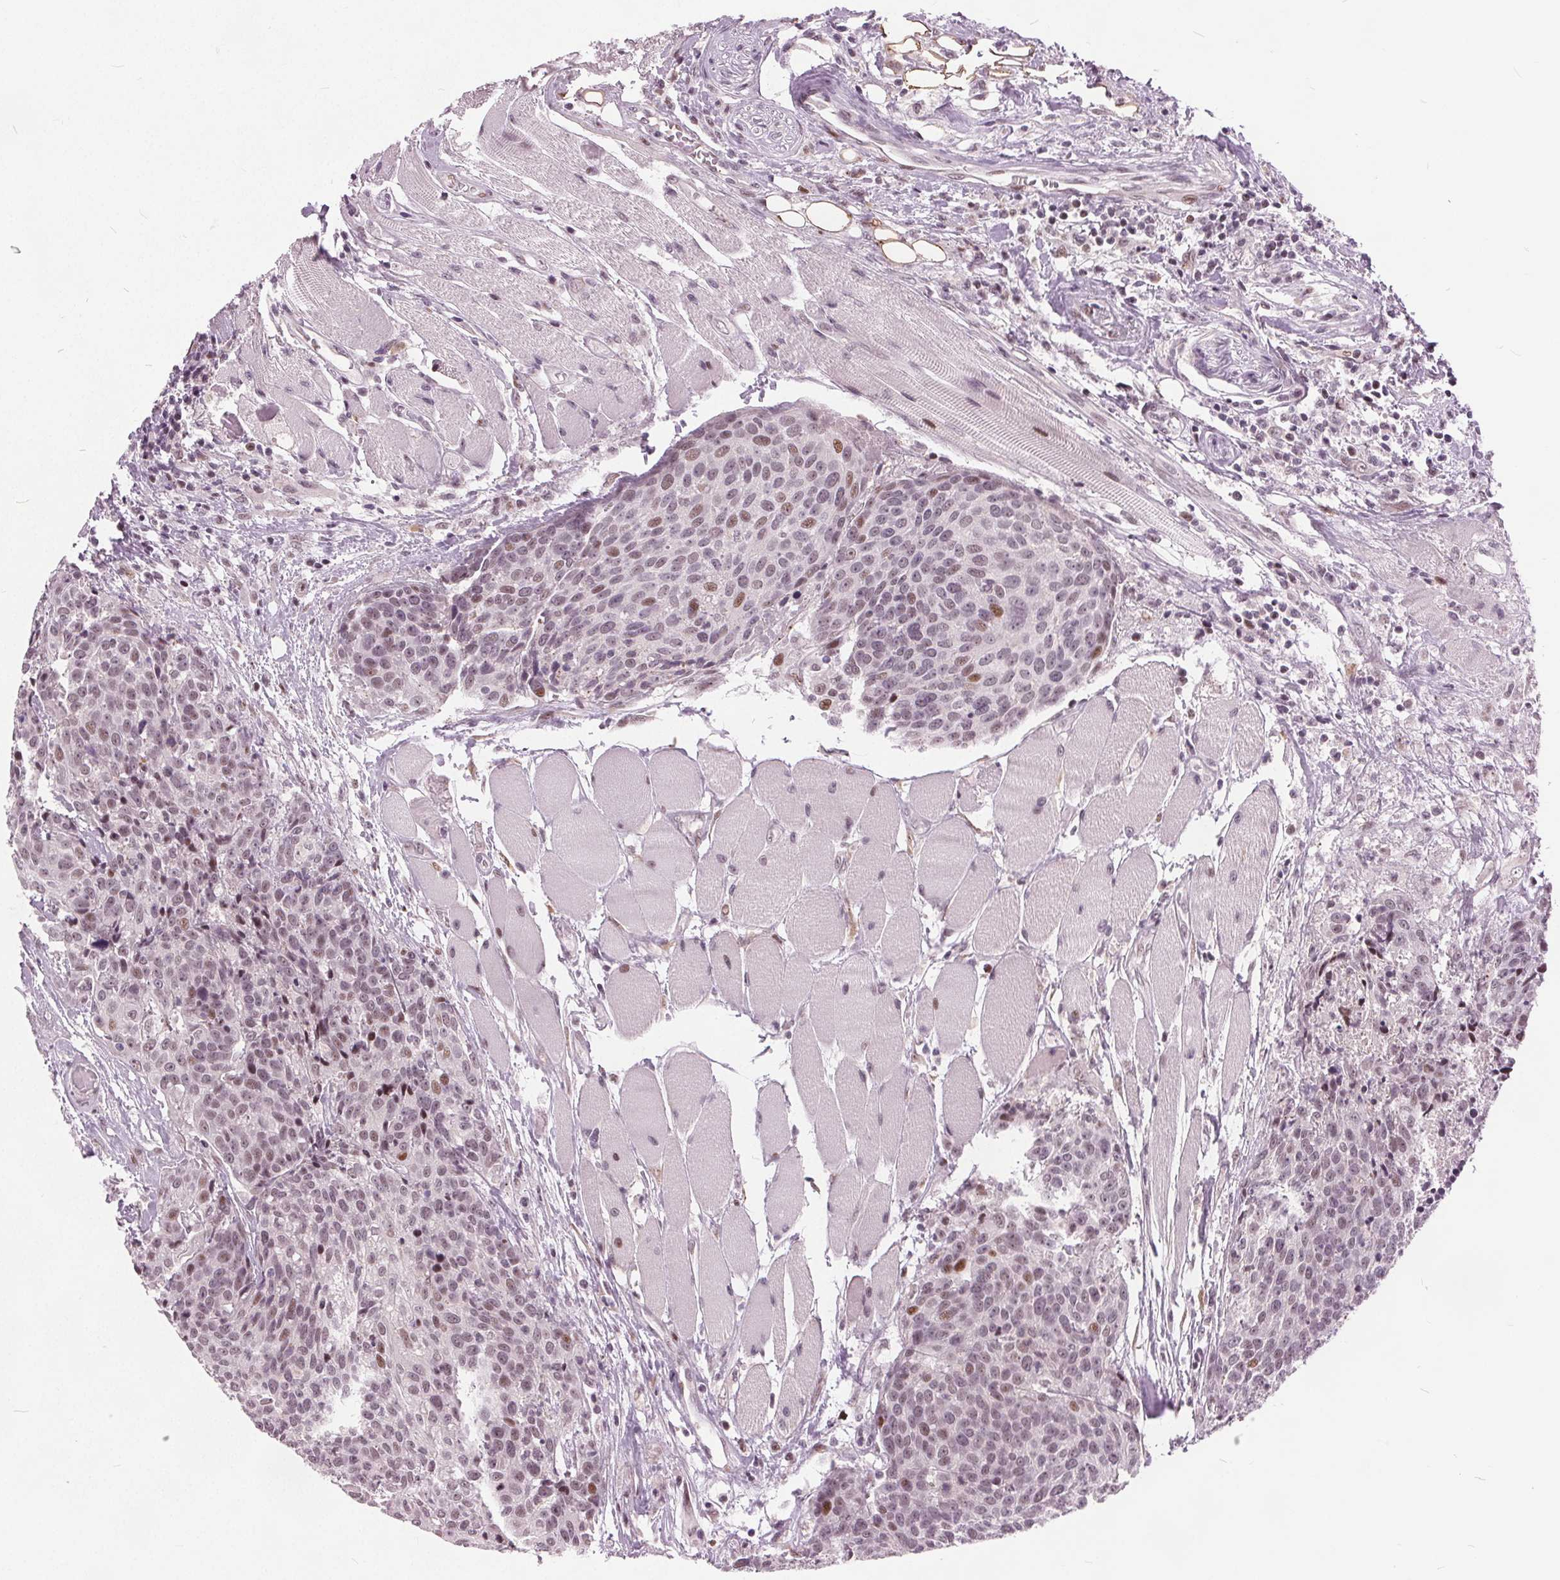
{"staining": {"intensity": "weak", "quantity": "25%-75%", "location": "nuclear"}, "tissue": "head and neck cancer", "cell_type": "Tumor cells", "image_type": "cancer", "snomed": [{"axis": "morphology", "description": "Squamous cell carcinoma, NOS"}, {"axis": "topography", "description": "Oral tissue"}, {"axis": "topography", "description": "Head-Neck"}], "caption": "Immunohistochemistry (DAB) staining of head and neck cancer shows weak nuclear protein expression in about 25%-75% of tumor cells.", "gene": "TTC34", "patient": {"sex": "male", "age": 64}}